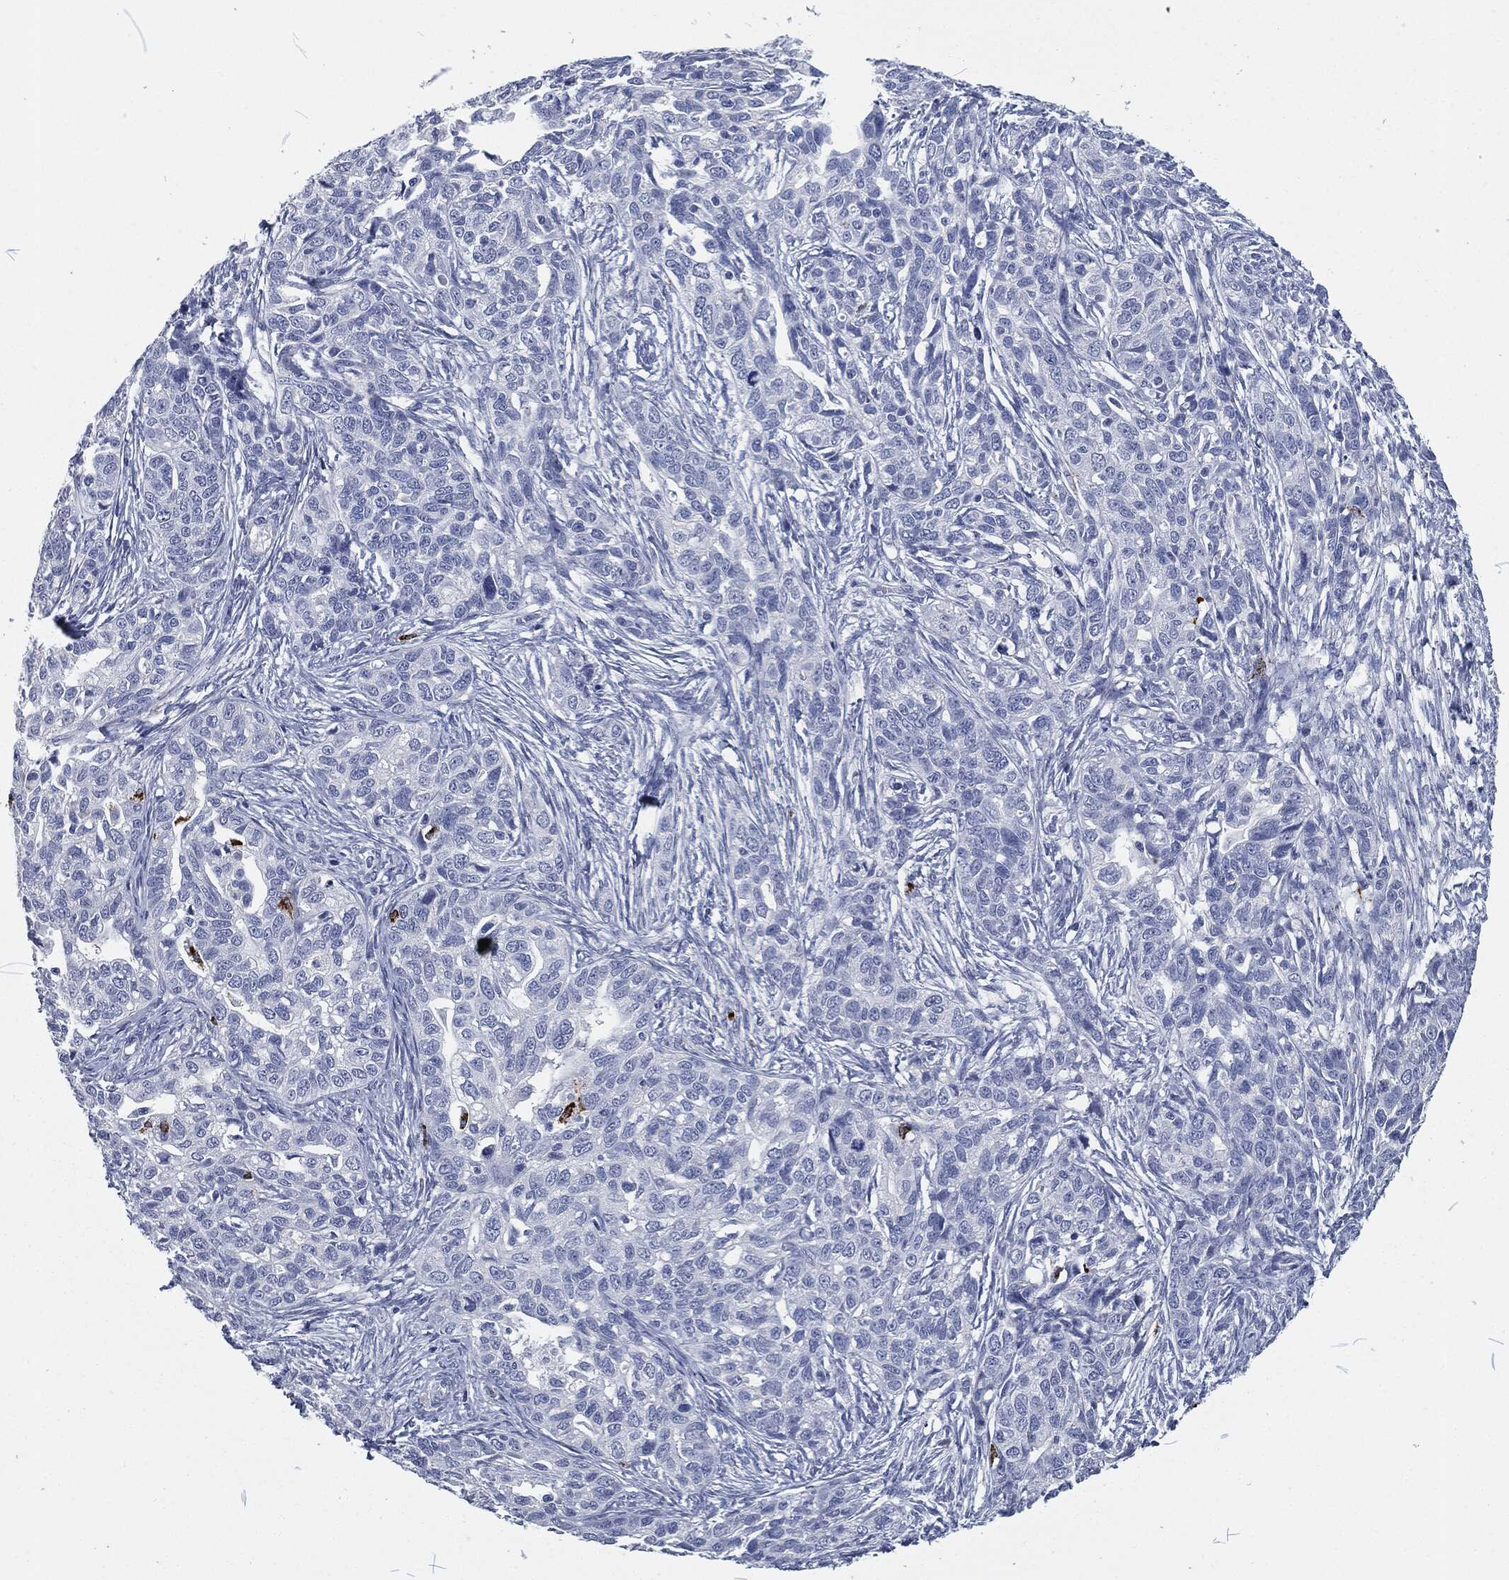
{"staining": {"intensity": "negative", "quantity": "none", "location": "none"}, "tissue": "ovarian cancer", "cell_type": "Tumor cells", "image_type": "cancer", "snomed": [{"axis": "morphology", "description": "Cystadenocarcinoma, serous, NOS"}, {"axis": "topography", "description": "Ovary"}], "caption": "Immunohistochemical staining of human ovarian serous cystadenocarcinoma demonstrates no significant expression in tumor cells.", "gene": "MPO", "patient": {"sex": "female", "age": 71}}